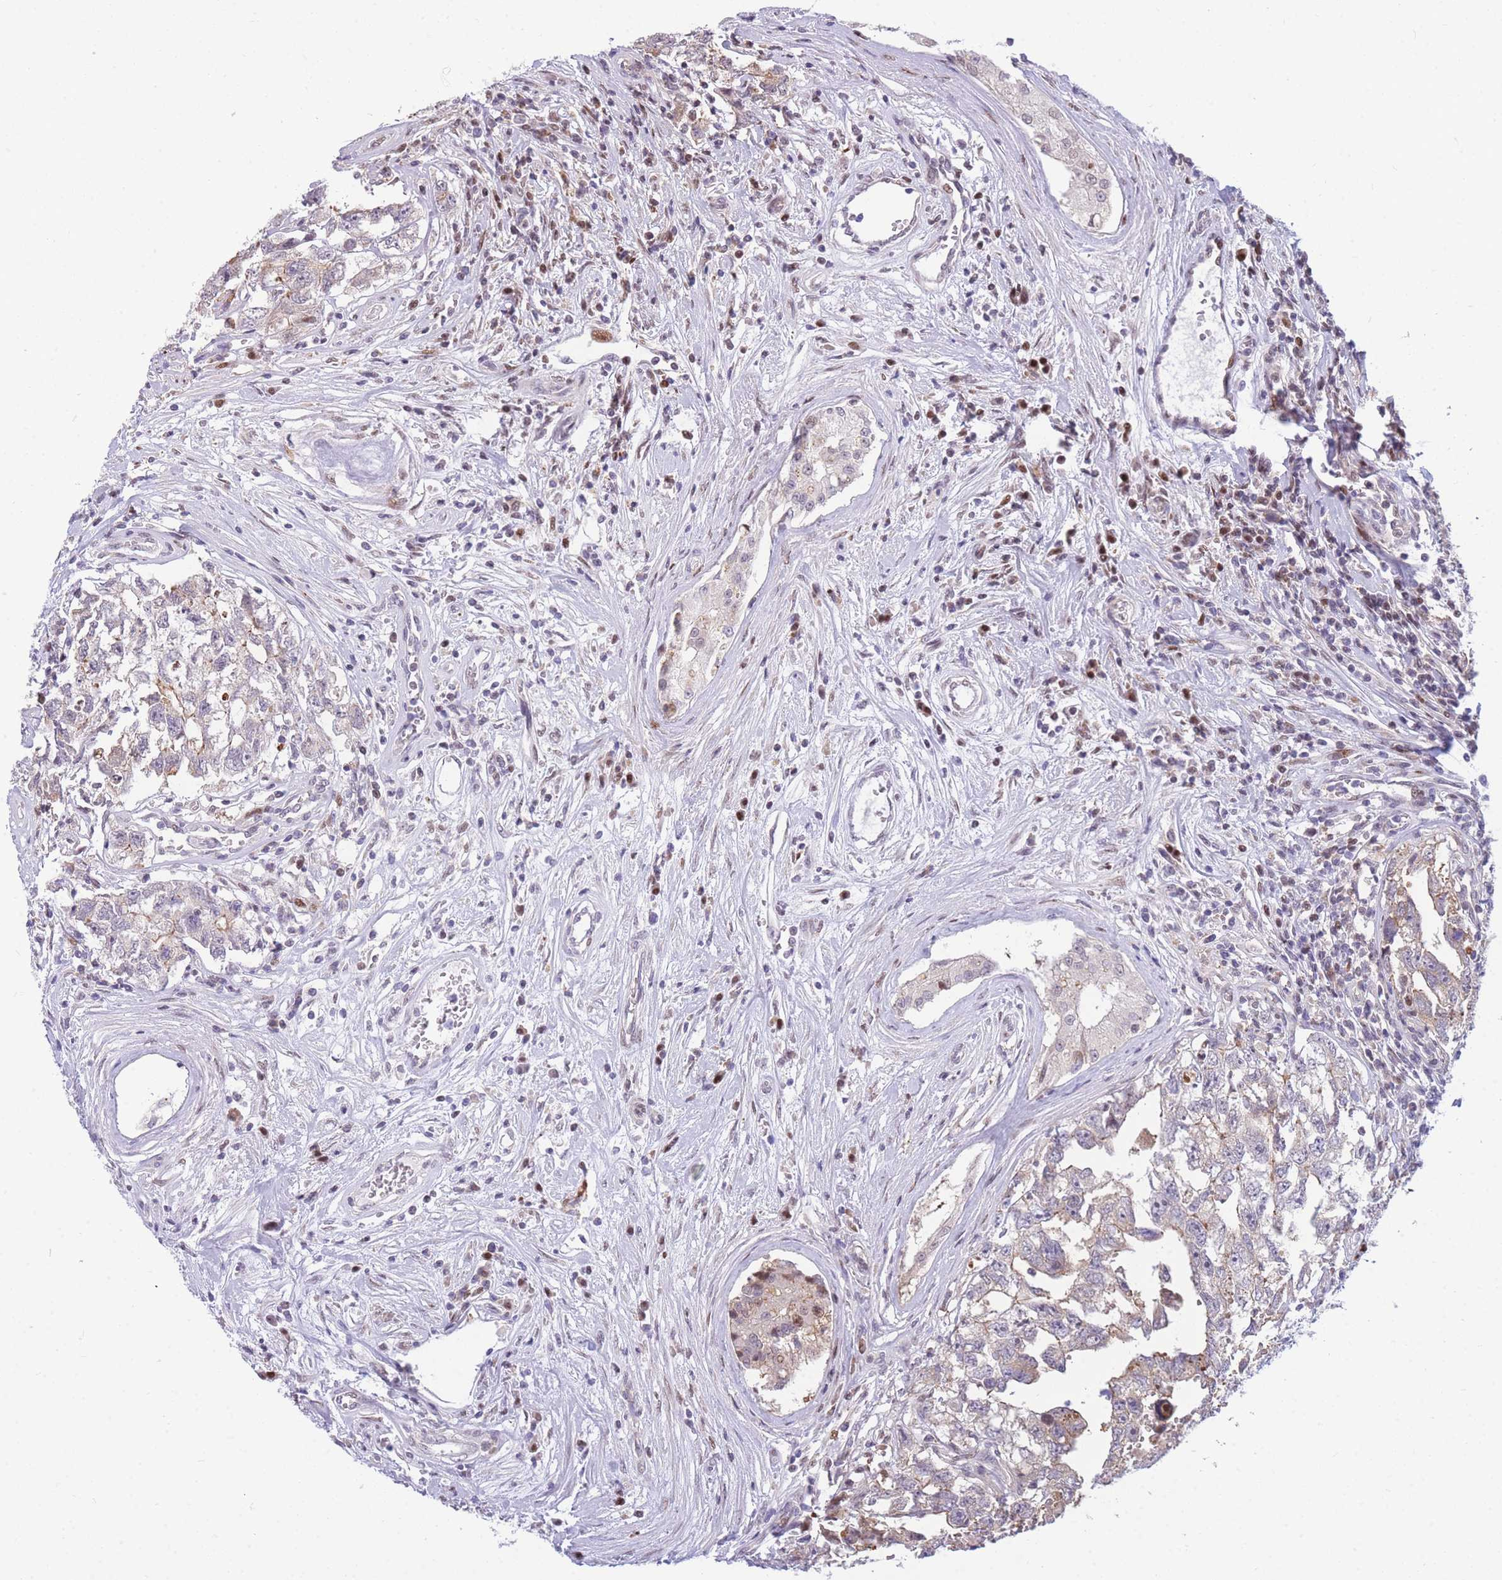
{"staining": {"intensity": "moderate", "quantity": "25%-75%", "location": "cytoplasmic/membranous,nuclear"}, "tissue": "testis cancer", "cell_type": "Tumor cells", "image_type": "cancer", "snomed": [{"axis": "morphology", "description": "Carcinoma, Embryonal, NOS"}, {"axis": "topography", "description": "Testis"}], "caption": "Immunohistochemical staining of testis cancer (embryonal carcinoma) demonstrates medium levels of moderate cytoplasmic/membranous and nuclear protein positivity in approximately 25%-75% of tumor cells.", "gene": "CRACD", "patient": {"sex": "male", "age": 22}}